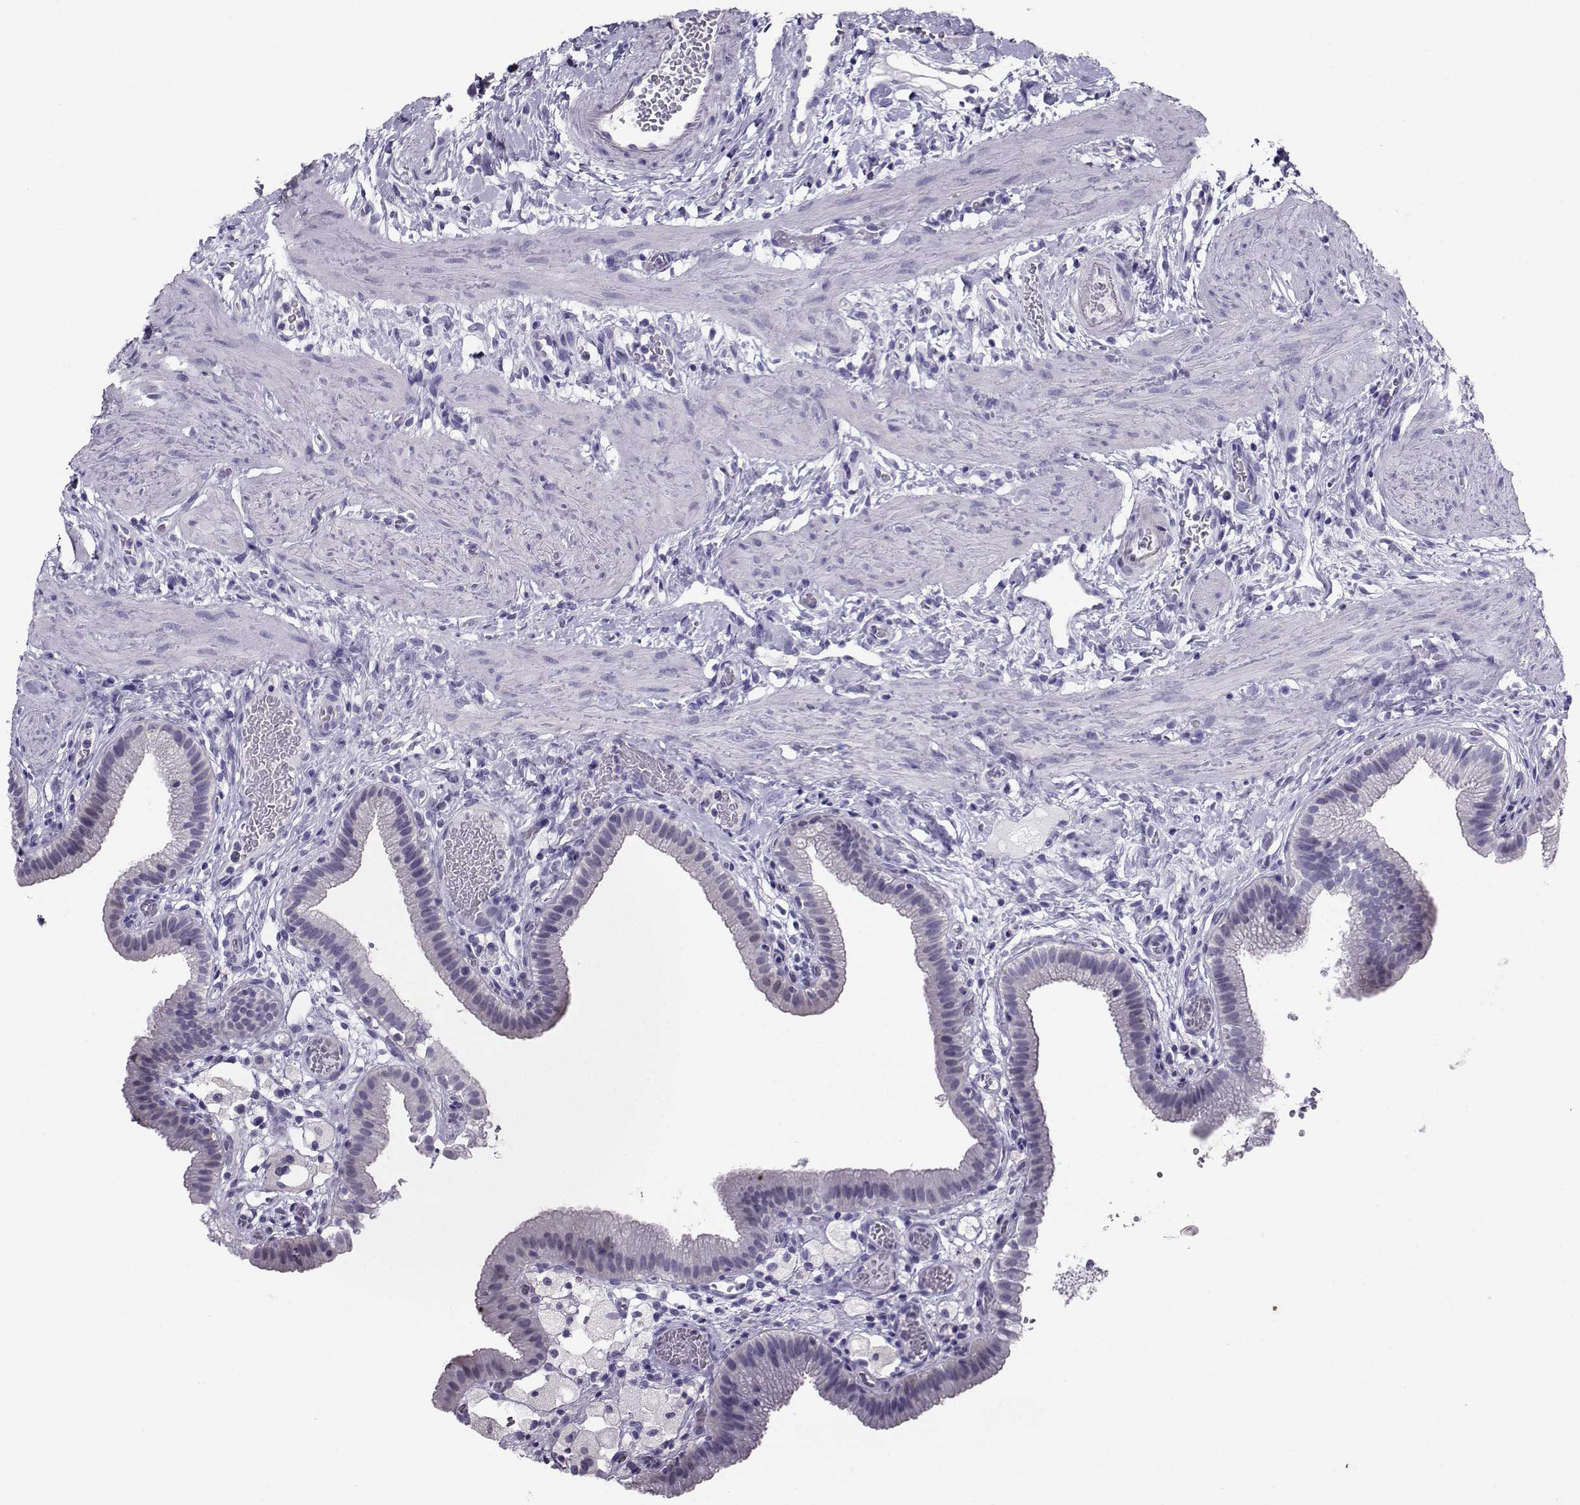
{"staining": {"intensity": "weak", "quantity": "<25%", "location": "cytoplasmic/membranous"}, "tissue": "gallbladder", "cell_type": "Glandular cells", "image_type": "normal", "snomed": [{"axis": "morphology", "description": "Normal tissue, NOS"}, {"axis": "topography", "description": "Gallbladder"}], "caption": "IHC histopathology image of normal gallbladder: gallbladder stained with DAB (3,3'-diaminobenzidine) demonstrates no significant protein expression in glandular cells.", "gene": "PGK1", "patient": {"sex": "female", "age": 24}}